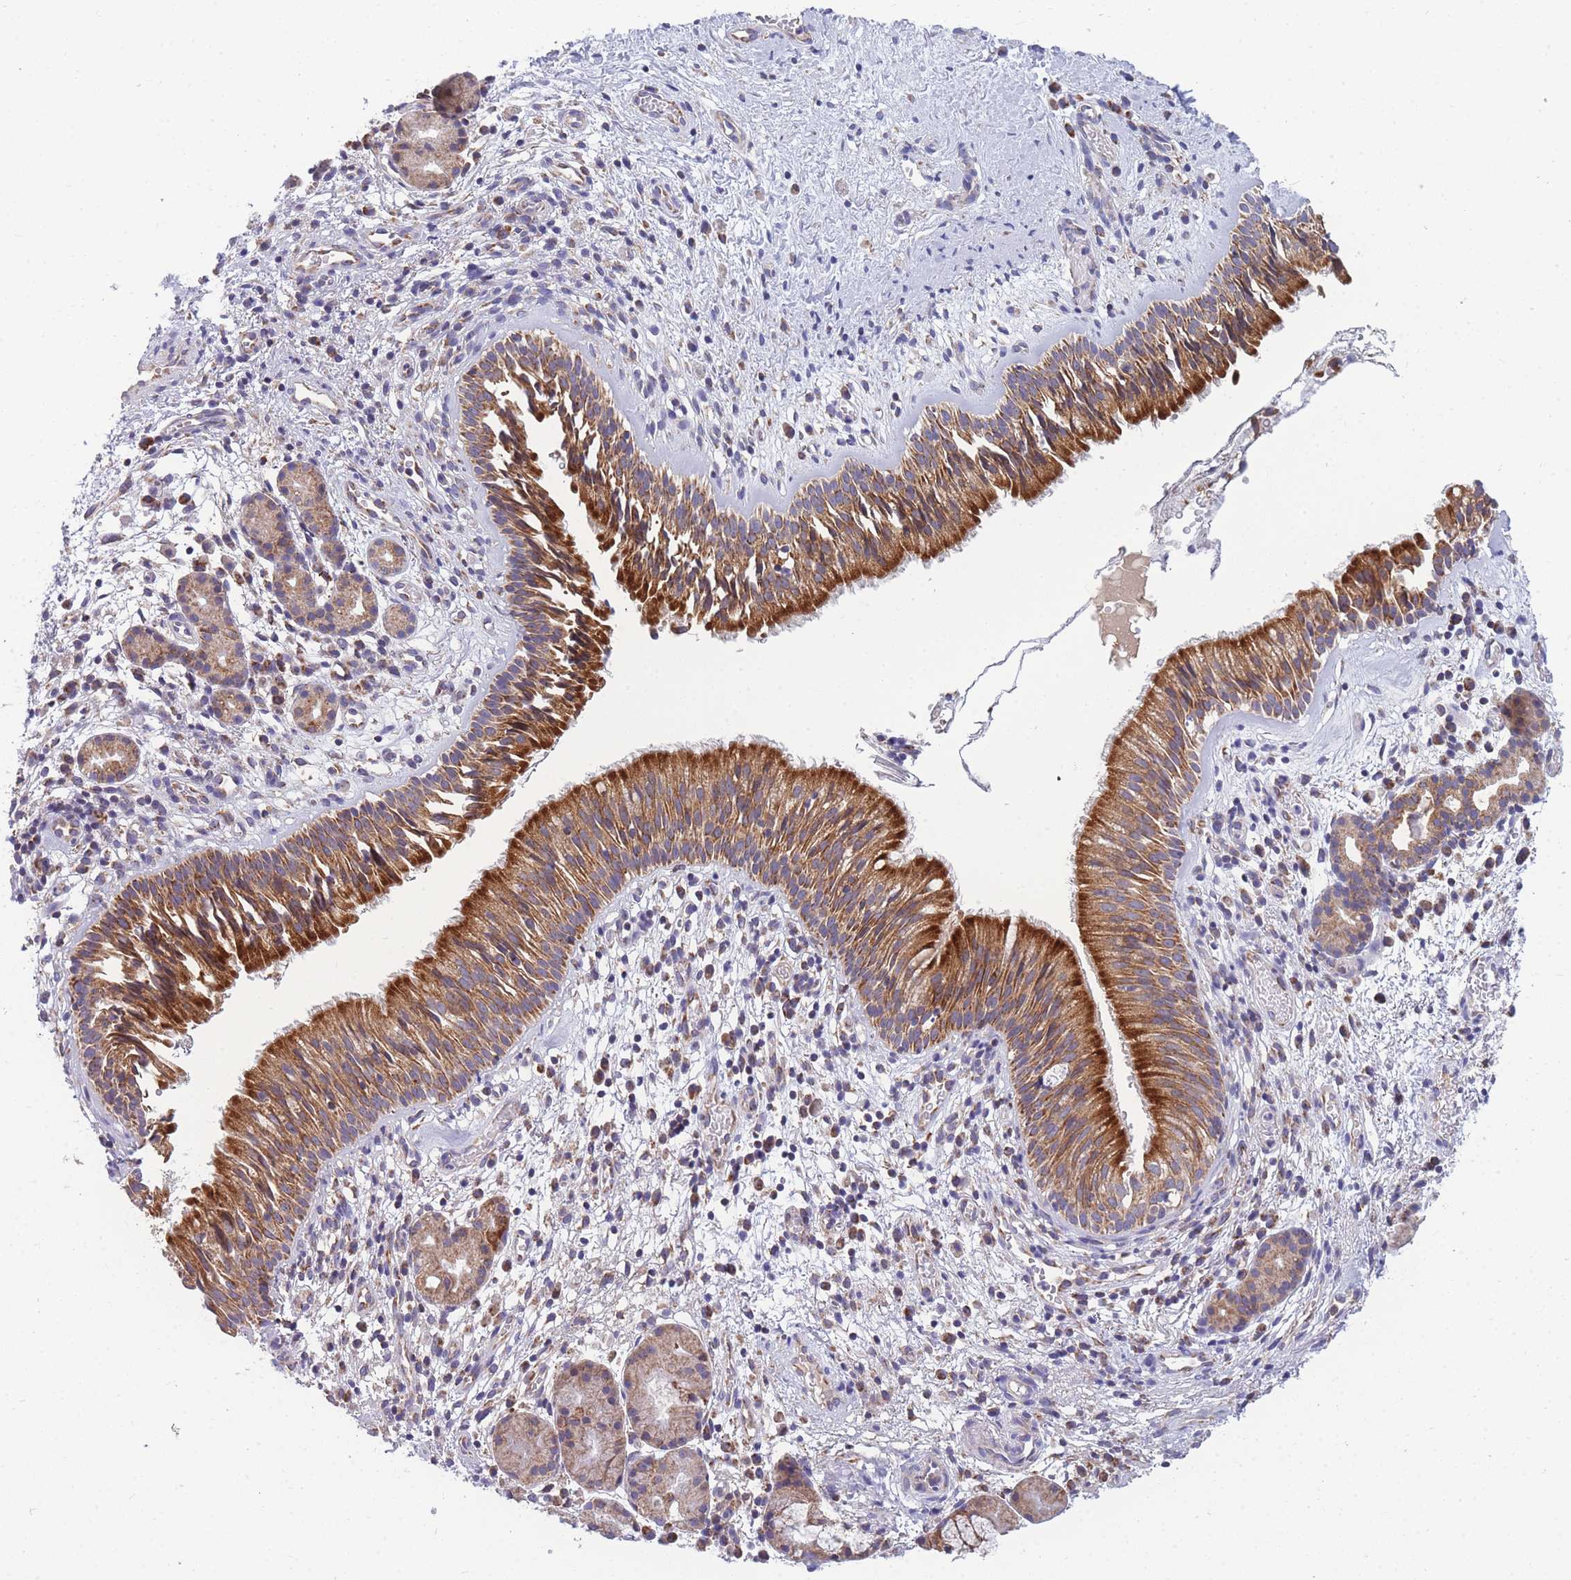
{"staining": {"intensity": "strong", "quantity": ">75%", "location": "cytoplasmic/membranous"}, "tissue": "nasopharynx", "cell_type": "Respiratory epithelial cells", "image_type": "normal", "snomed": [{"axis": "morphology", "description": "Normal tissue, NOS"}, {"axis": "topography", "description": "Nasopharynx"}], "caption": "Respiratory epithelial cells demonstrate high levels of strong cytoplasmic/membranous positivity in approximately >75% of cells in normal nasopharynx. The staining was performed using DAB (3,3'-diaminobenzidine), with brown indicating positive protein expression. Nuclei are stained blue with hematoxylin.", "gene": "MRPS11", "patient": {"sex": "male", "age": 65}}